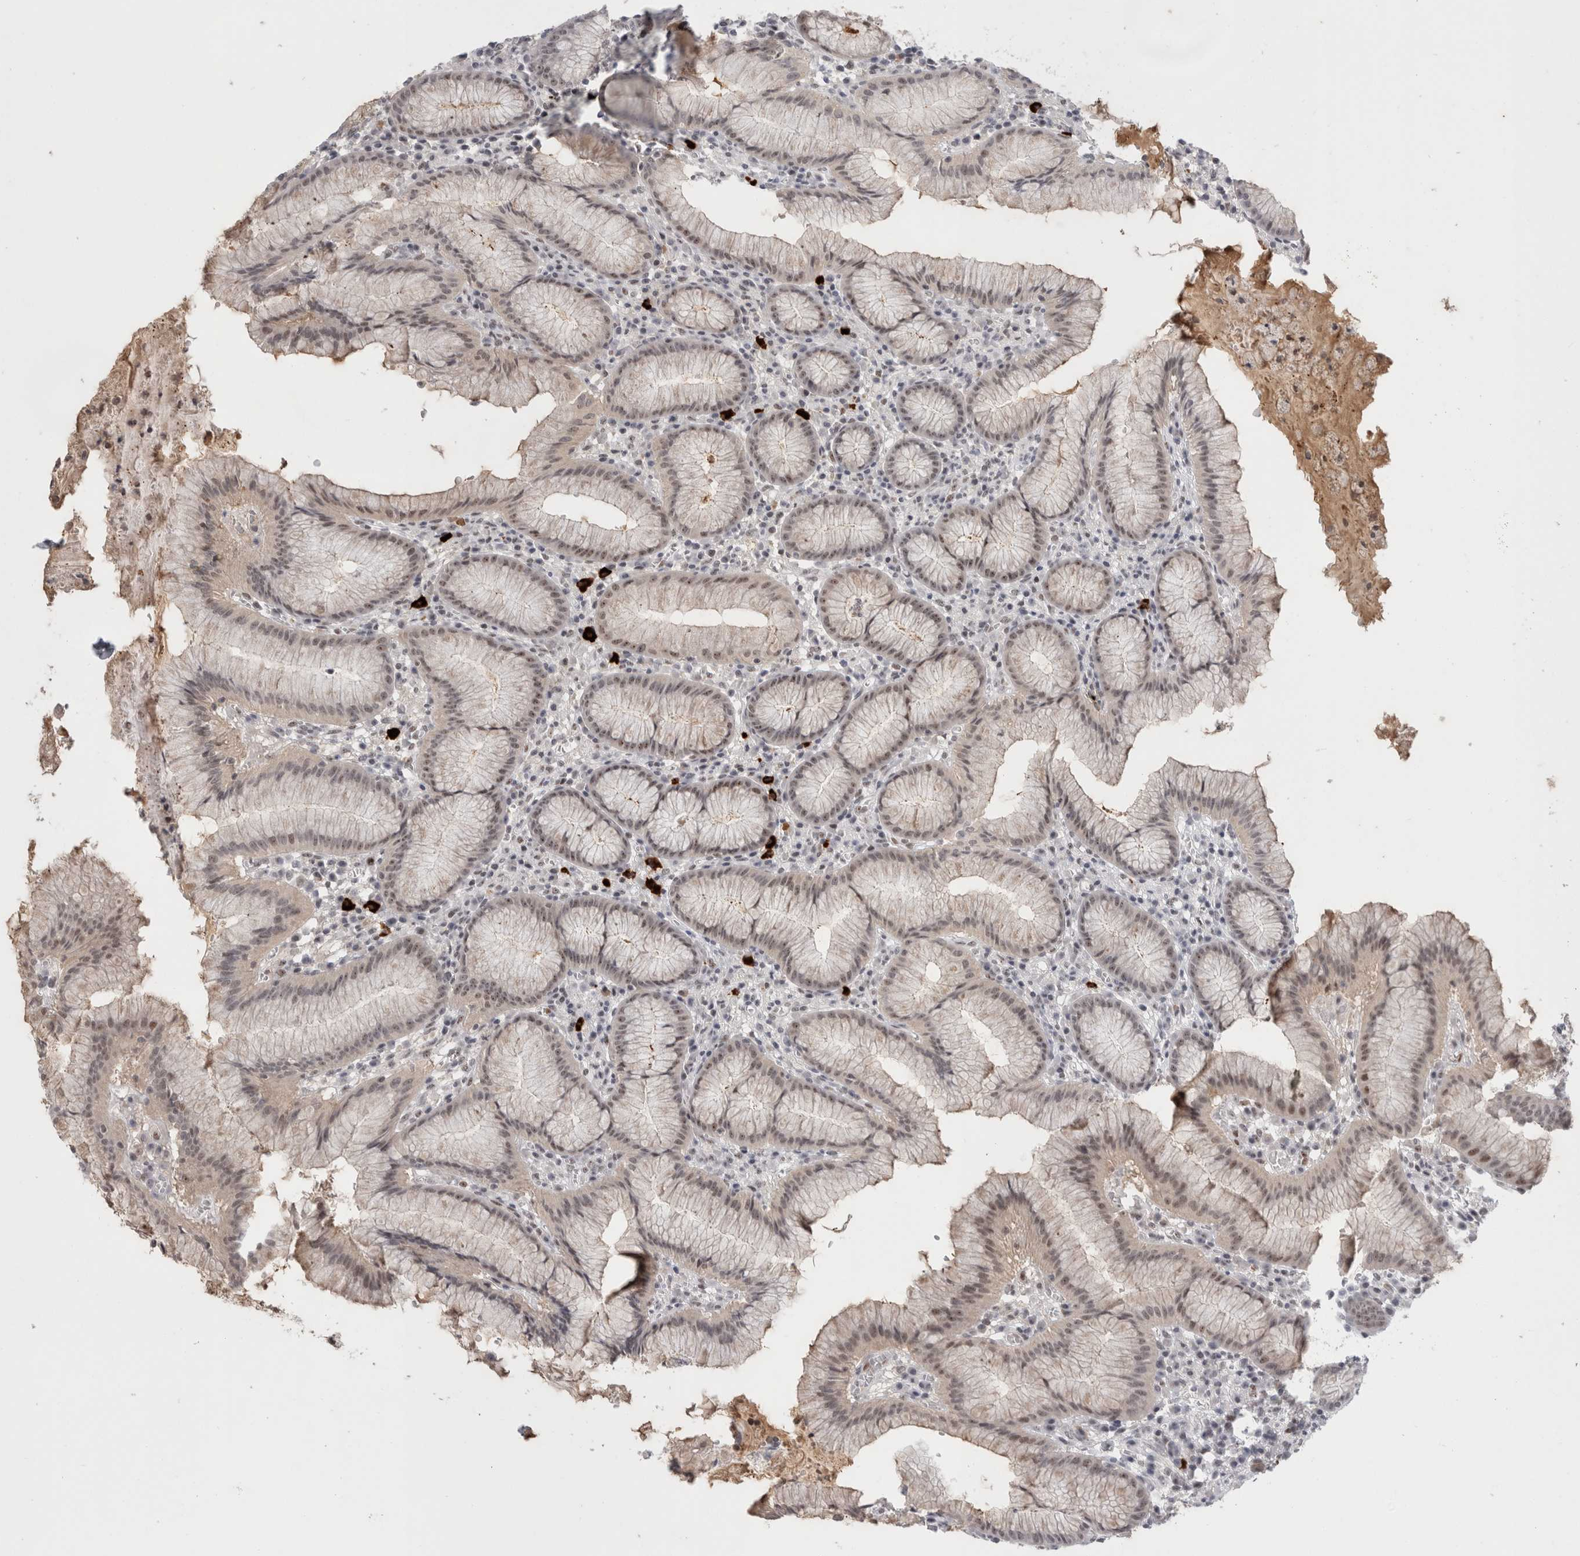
{"staining": {"intensity": "weak", "quantity": ">75%", "location": "cytoplasmic/membranous,nuclear"}, "tissue": "stomach", "cell_type": "Glandular cells", "image_type": "normal", "snomed": [{"axis": "morphology", "description": "Normal tissue, NOS"}, {"axis": "topography", "description": "Stomach"}], "caption": "High-power microscopy captured an immunohistochemistry micrograph of normal stomach, revealing weak cytoplasmic/membranous,nuclear expression in about >75% of glandular cells.", "gene": "SENP6", "patient": {"sex": "male", "age": 55}}